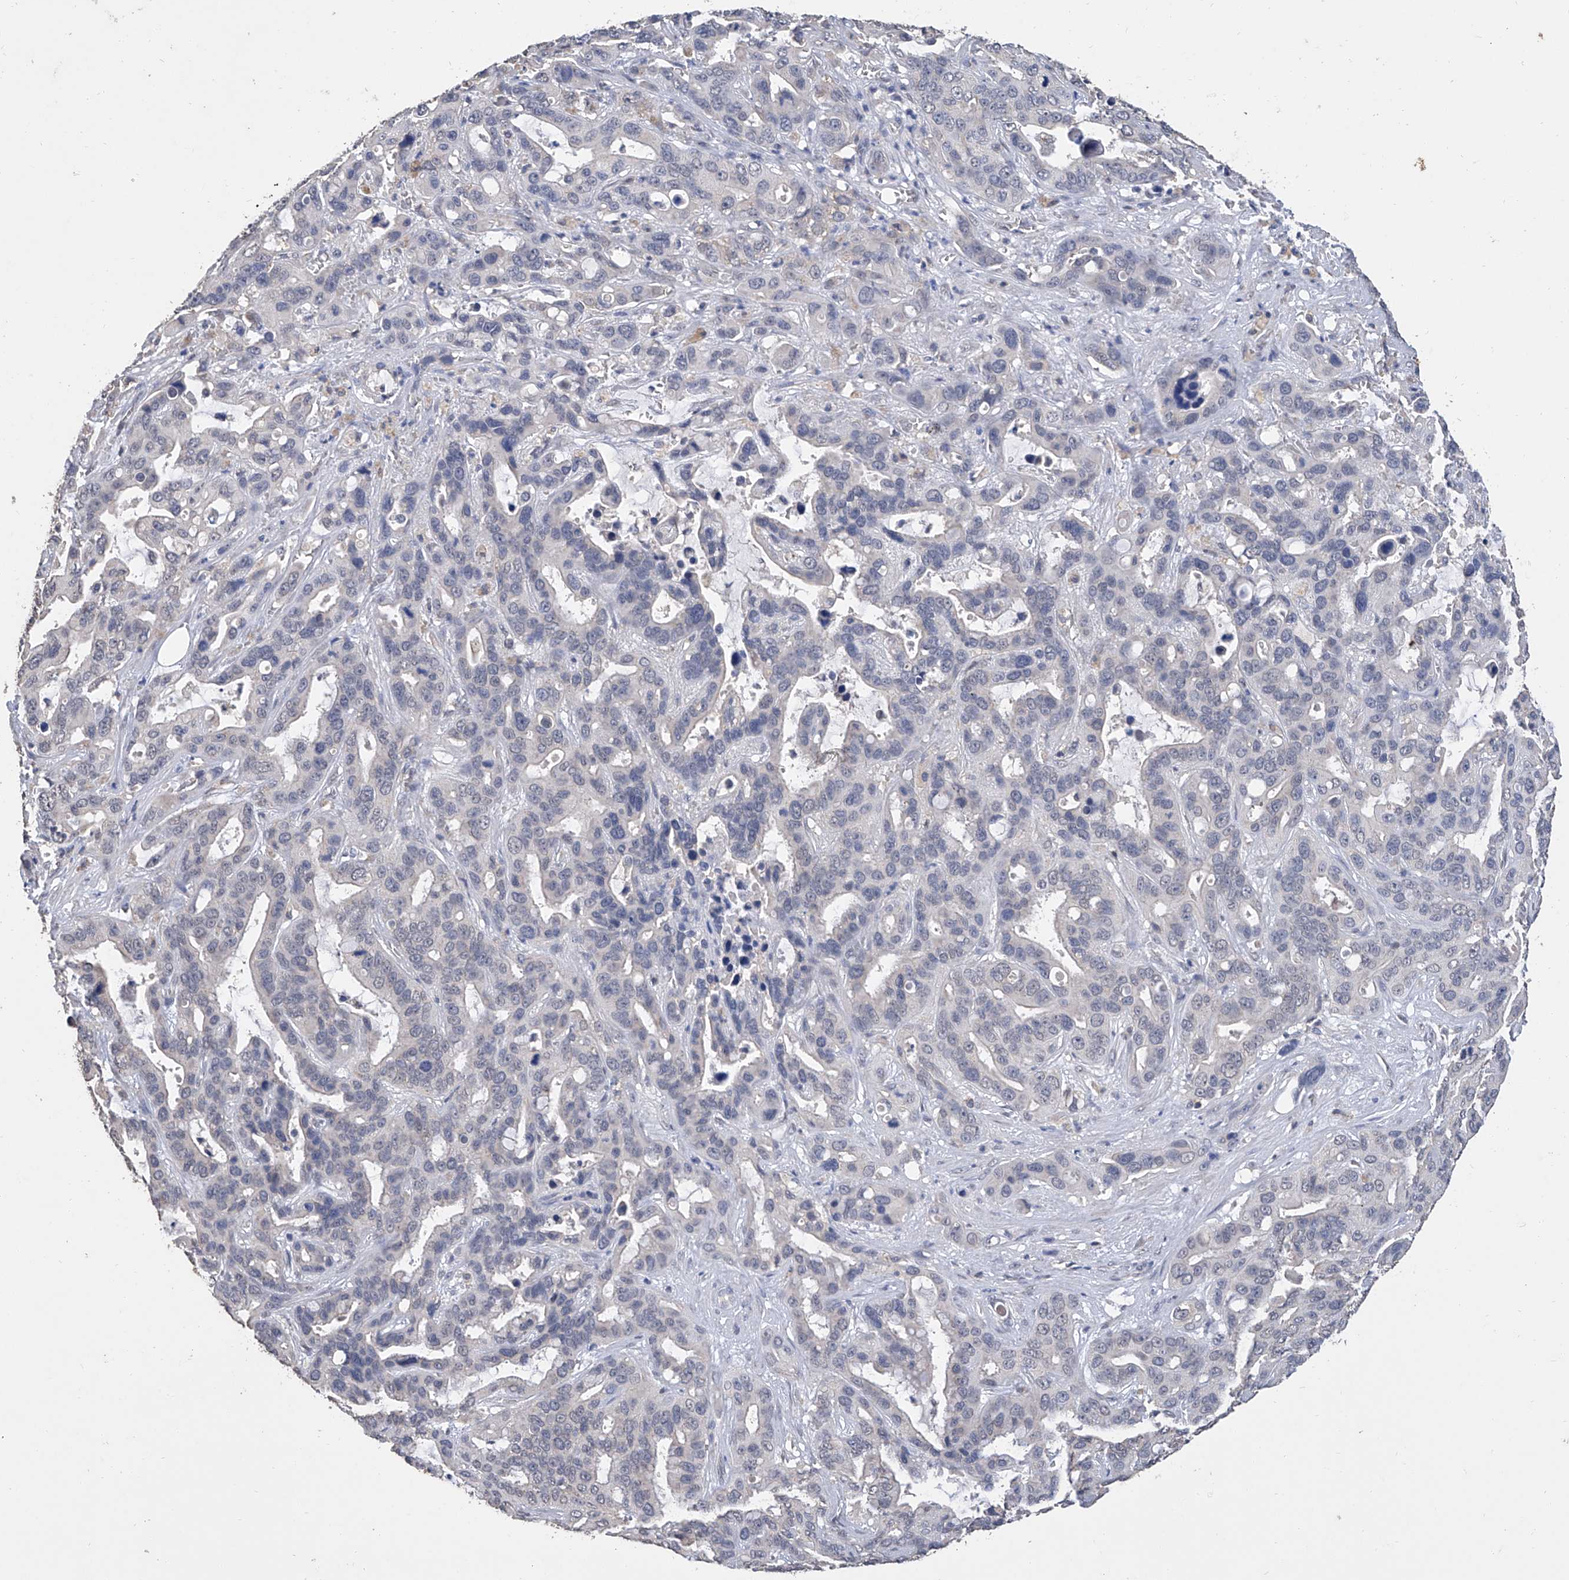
{"staining": {"intensity": "negative", "quantity": "none", "location": "none"}, "tissue": "liver cancer", "cell_type": "Tumor cells", "image_type": "cancer", "snomed": [{"axis": "morphology", "description": "Cholangiocarcinoma"}, {"axis": "topography", "description": "Liver"}], "caption": "Immunohistochemical staining of liver cholangiocarcinoma reveals no significant staining in tumor cells.", "gene": "GPT", "patient": {"sex": "female", "age": 65}}